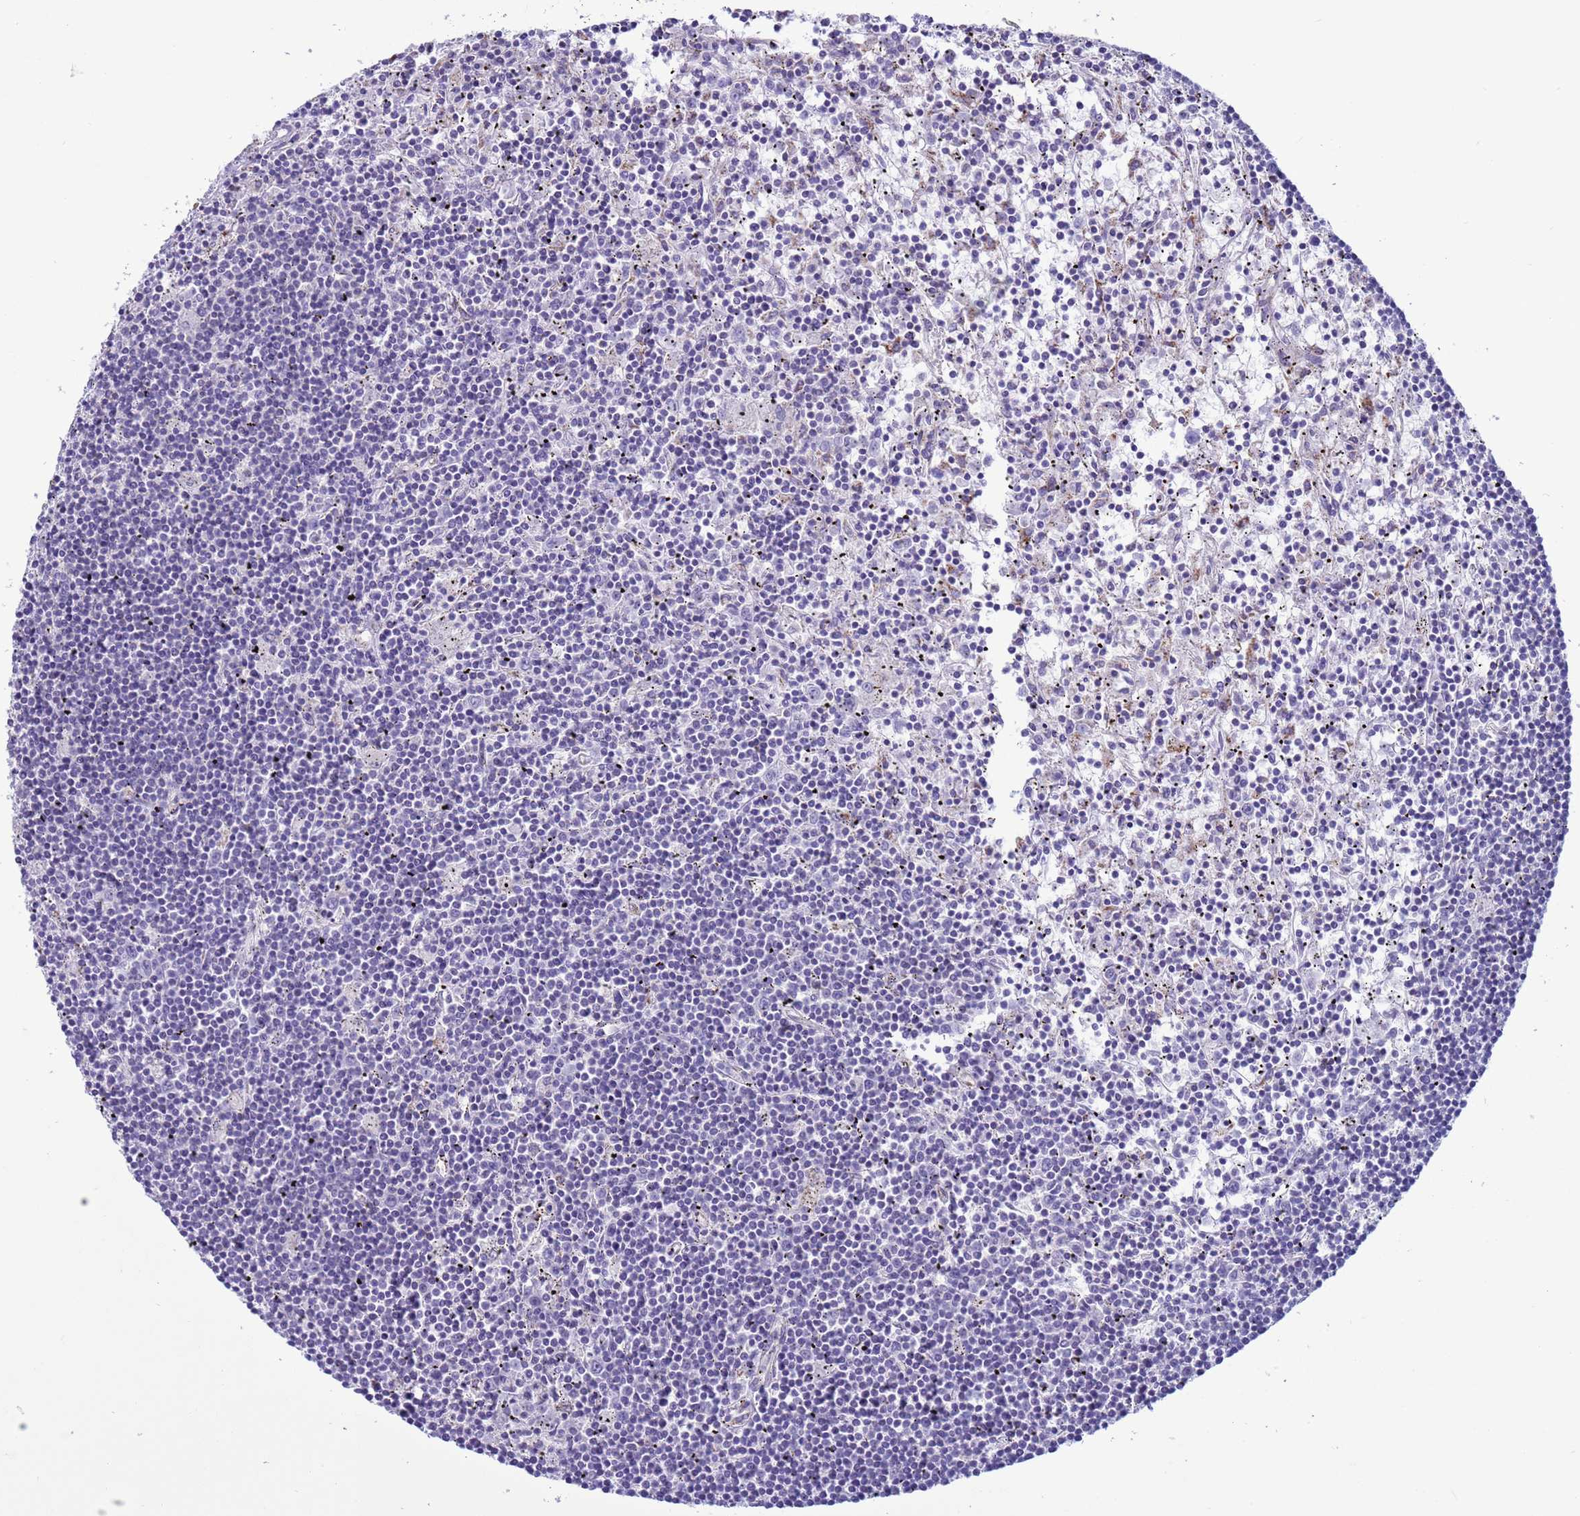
{"staining": {"intensity": "negative", "quantity": "none", "location": "none"}, "tissue": "lymphoma", "cell_type": "Tumor cells", "image_type": "cancer", "snomed": [{"axis": "morphology", "description": "Malignant lymphoma, non-Hodgkin's type, Low grade"}, {"axis": "topography", "description": "Spleen"}], "caption": "The IHC histopathology image has no significant expression in tumor cells of low-grade malignant lymphoma, non-Hodgkin's type tissue.", "gene": "NCALD", "patient": {"sex": "male", "age": 76}}